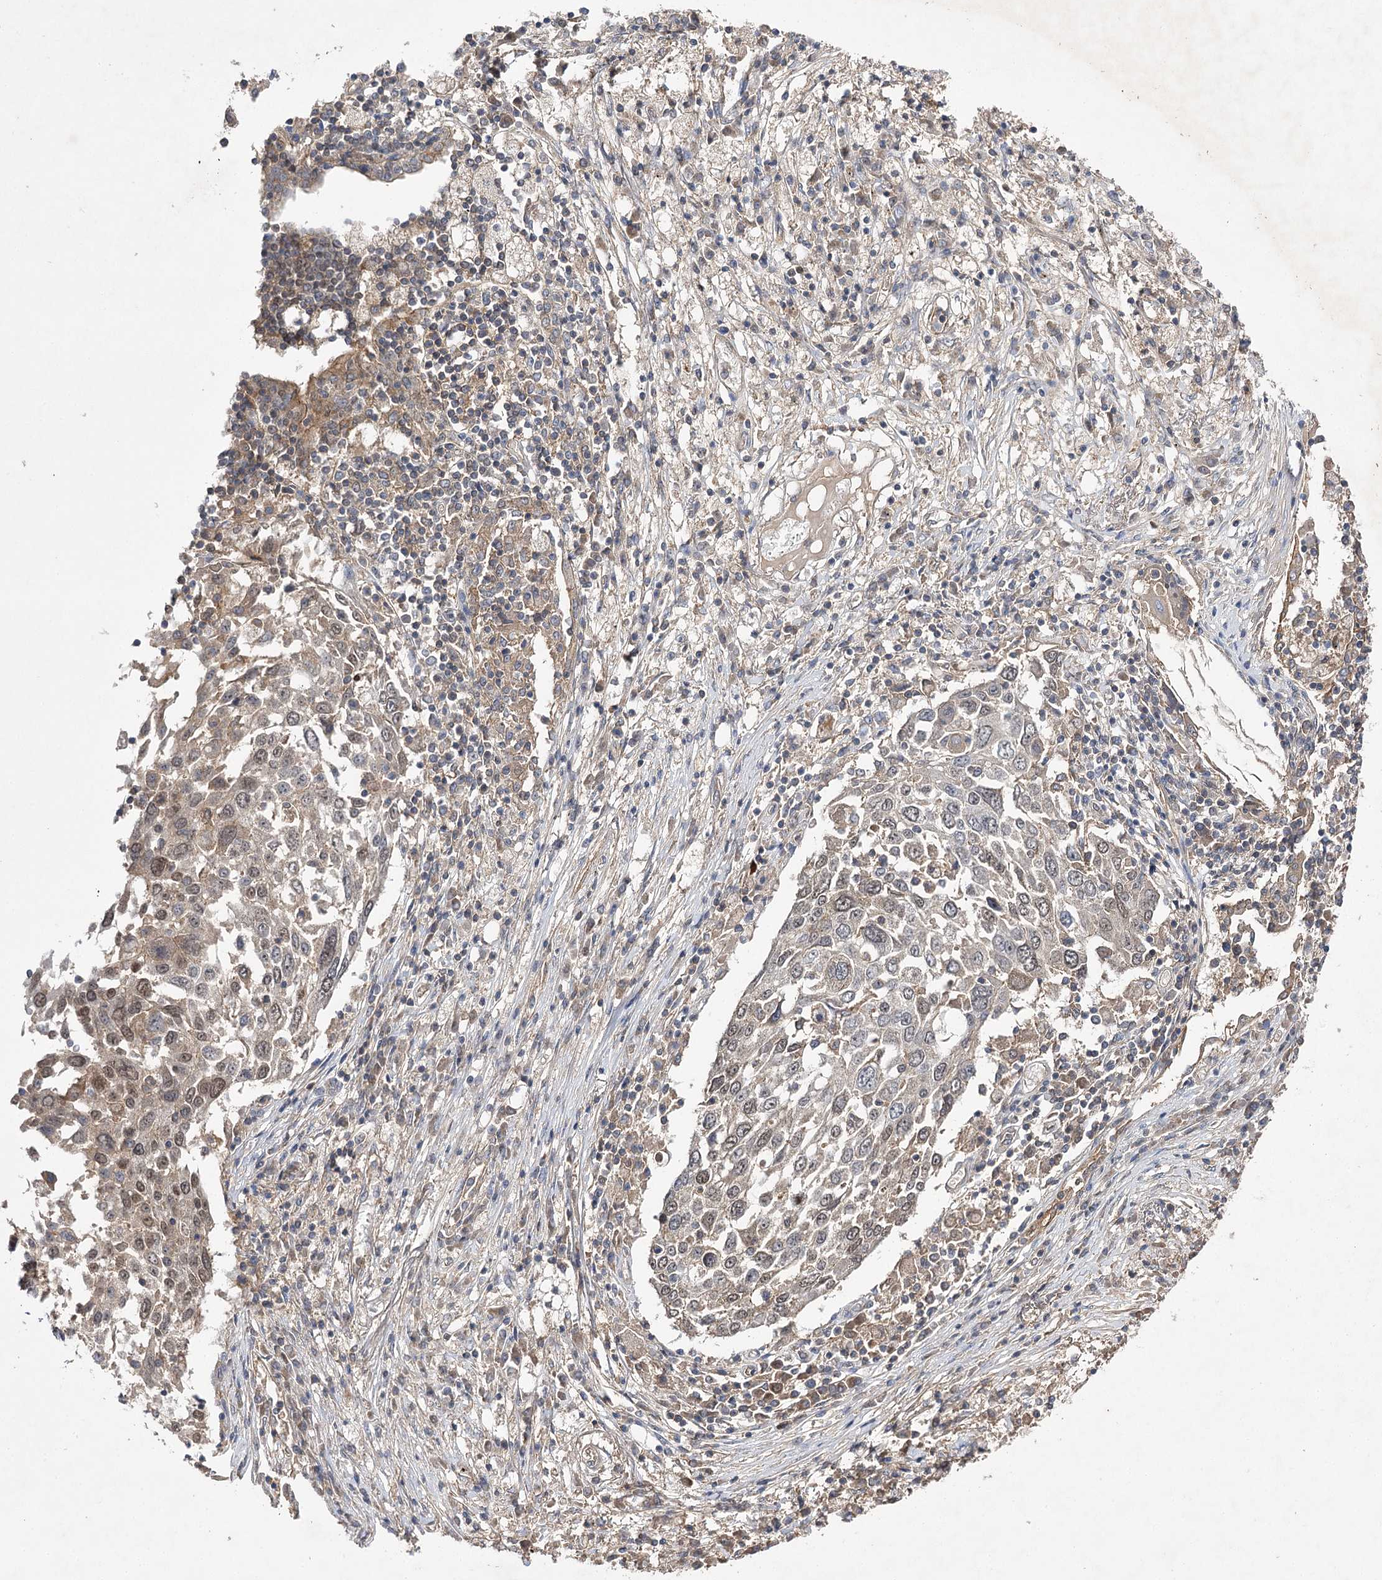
{"staining": {"intensity": "moderate", "quantity": "<25%", "location": "cytoplasmic/membranous,nuclear"}, "tissue": "lung cancer", "cell_type": "Tumor cells", "image_type": "cancer", "snomed": [{"axis": "morphology", "description": "Squamous cell carcinoma, NOS"}, {"axis": "topography", "description": "Lung"}], "caption": "The image displays staining of squamous cell carcinoma (lung), revealing moderate cytoplasmic/membranous and nuclear protein positivity (brown color) within tumor cells. (Stains: DAB (3,3'-diaminobenzidine) in brown, nuclei in blue, Microscopy: brightfield microscopy at high magnification).", "gene": "BCR", "patient": {"sex": "male", "age": 65}}